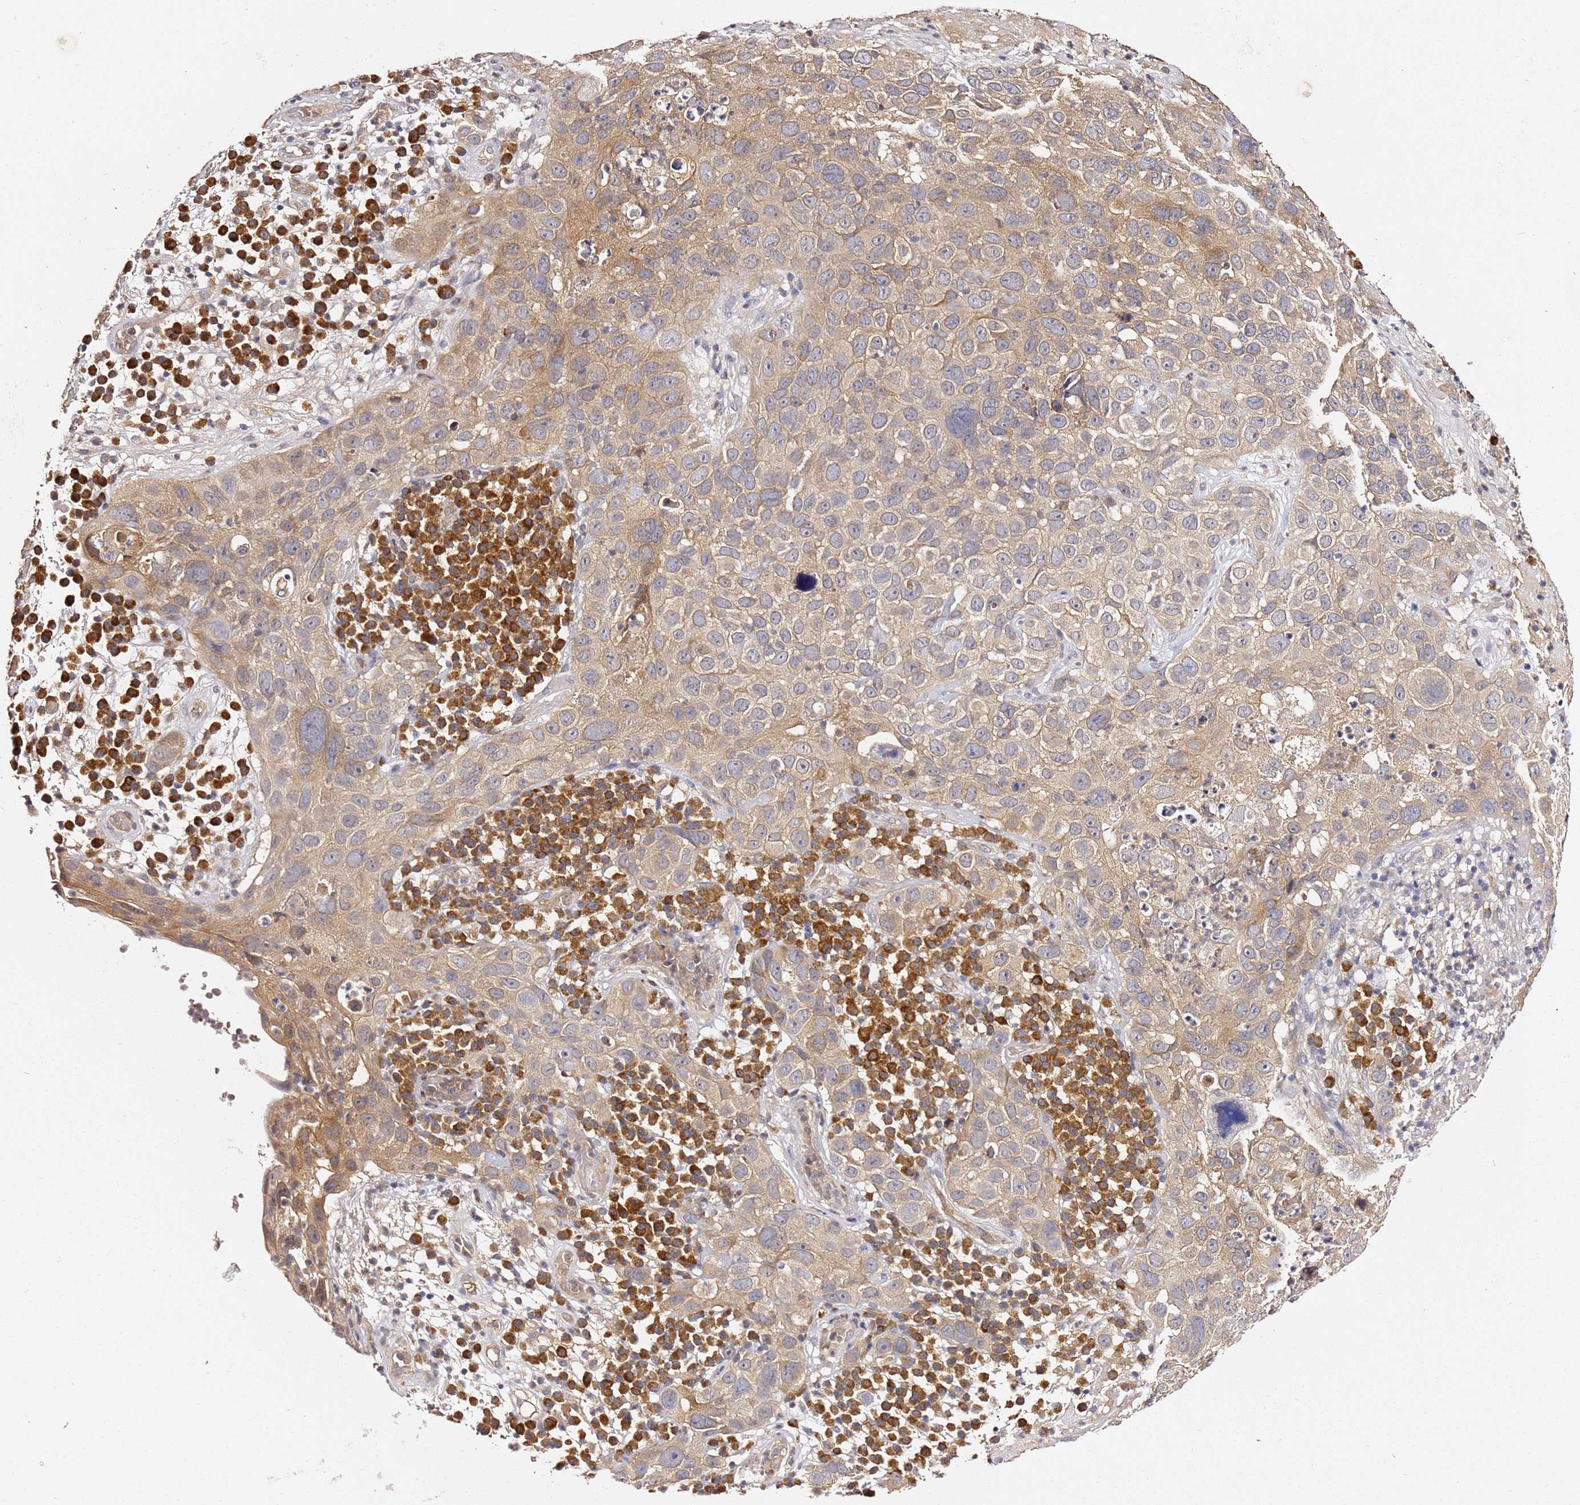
{"staining": {"intensity": "weak", "quantity": ">75%", "location": "cytoplasmic/membranous"}, "tissue": "skin cancer", "cell_type": "Tumor cells", "image_type": "cancer", "snomed": [{"axis": "morphology", "description": "Squamous cell carcinoma in situ, NOS"}, {"axis": "morphology", "description": "Squamous cell carcinoma, NOS"}, {"axis": "topography", "description": "Skin"}], "caption": "DAB (3,3'-diaminobenzidine) immunohistochemical staining of skin squamous cell carcinoma in situ demonstrates weak cytoplasmic/membranous protein positivity in about >75% of tumor cells.", "gene": "OSBPL2", "patient": {"sex": "male", "age": 93}}